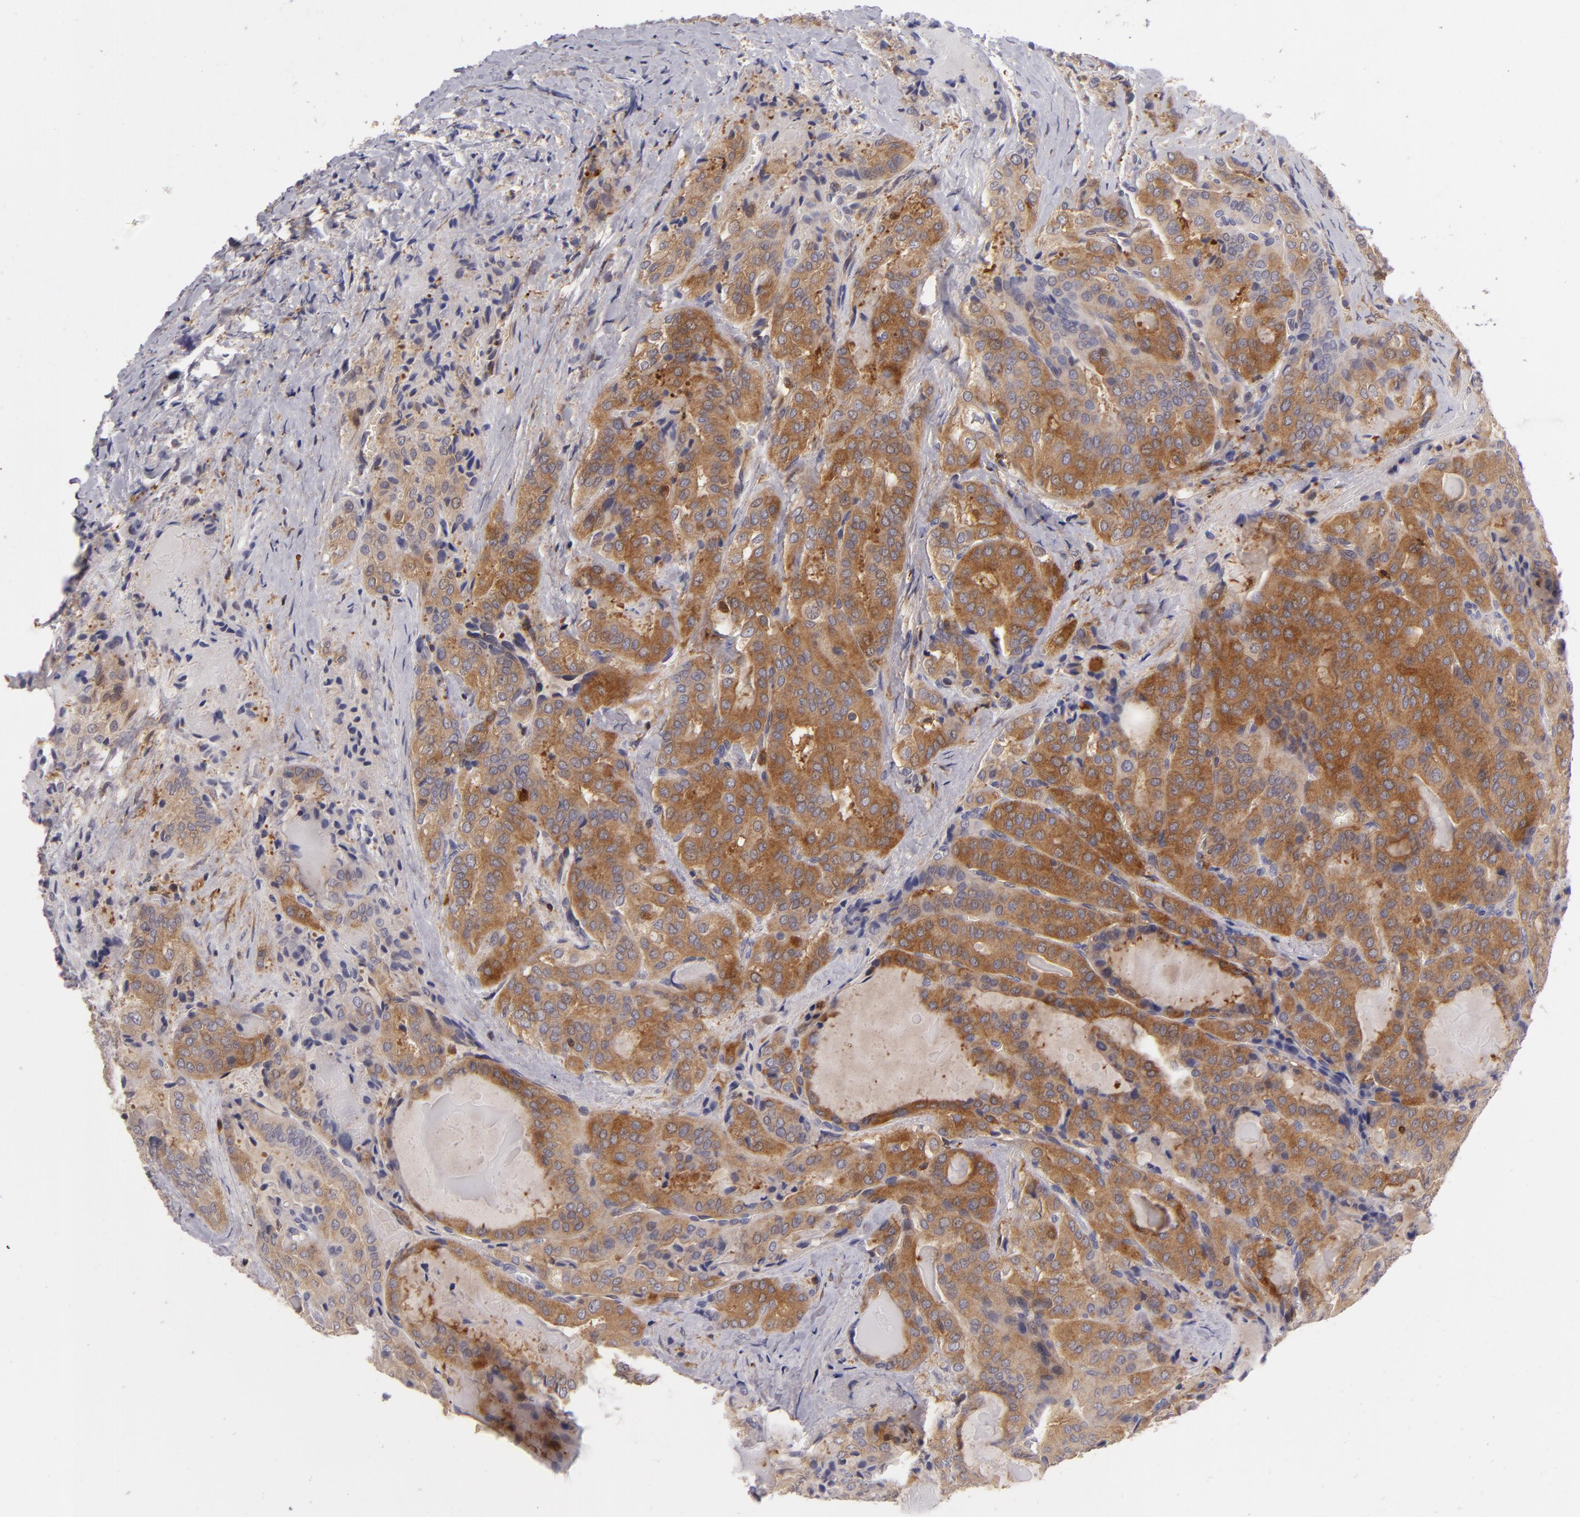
{"staining": {"intensity": "strong", "quantity": ">75%", "location": "cytoplasmic/membranous"}, "tissue": "thyroid cancer", "cell_type": "Tumor cells", "image_type": "cancer", "snomed": [{"axis": "morphology", "description": "Papillary adenocarcinoma, NOS"}, {"axis": "topography", "description": "Thyroid gland"}], "caption": "Immunohistochemistry (IHC) photomicrograph of thyroid papillary adenocarcinoma stained for a protein (brown), which displays high levels of strong cytoplasmic/membranous positivity in approximately >75% of tumor cells.", "gene": "MMP10", "patient": {"sex": "female", "age": 71}}